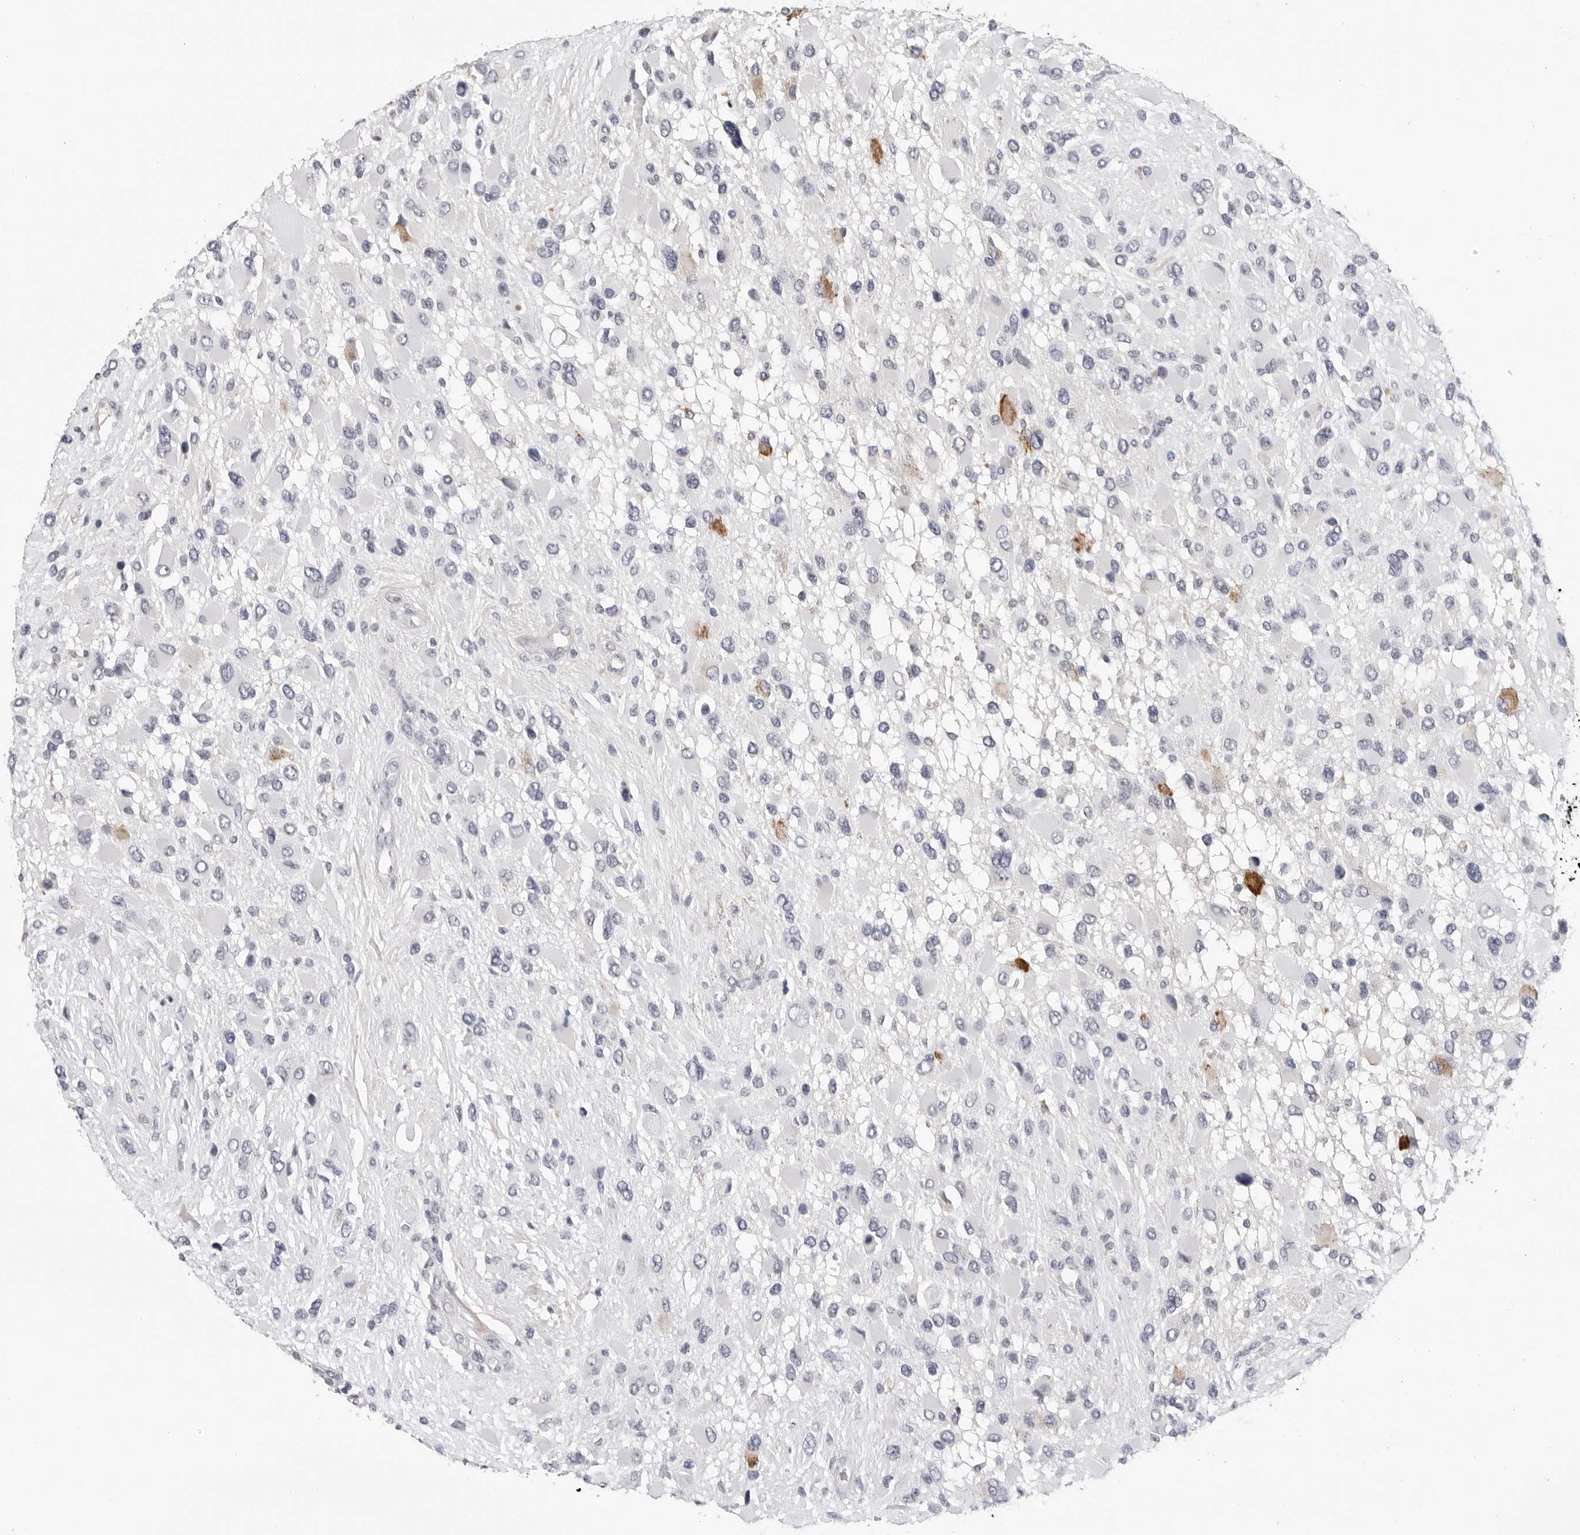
{"staining": {"intensity": "negative", "quantity": "none", "location": "none"}, "tissue": "glioma", "cell_type": "Tumor cells", "image_type": "cancer", "snomed": [{"axis": "morphology", "description": "Glioma, malignant, High grade"}, {"axis": "topography", "description": "Brain"}], "caption": "Glioma was stained to show a protein in brown. There is no significant staining in tumor cells.", "gene": "ZNF502", "patient": {"sex": "male", "age": 53}}